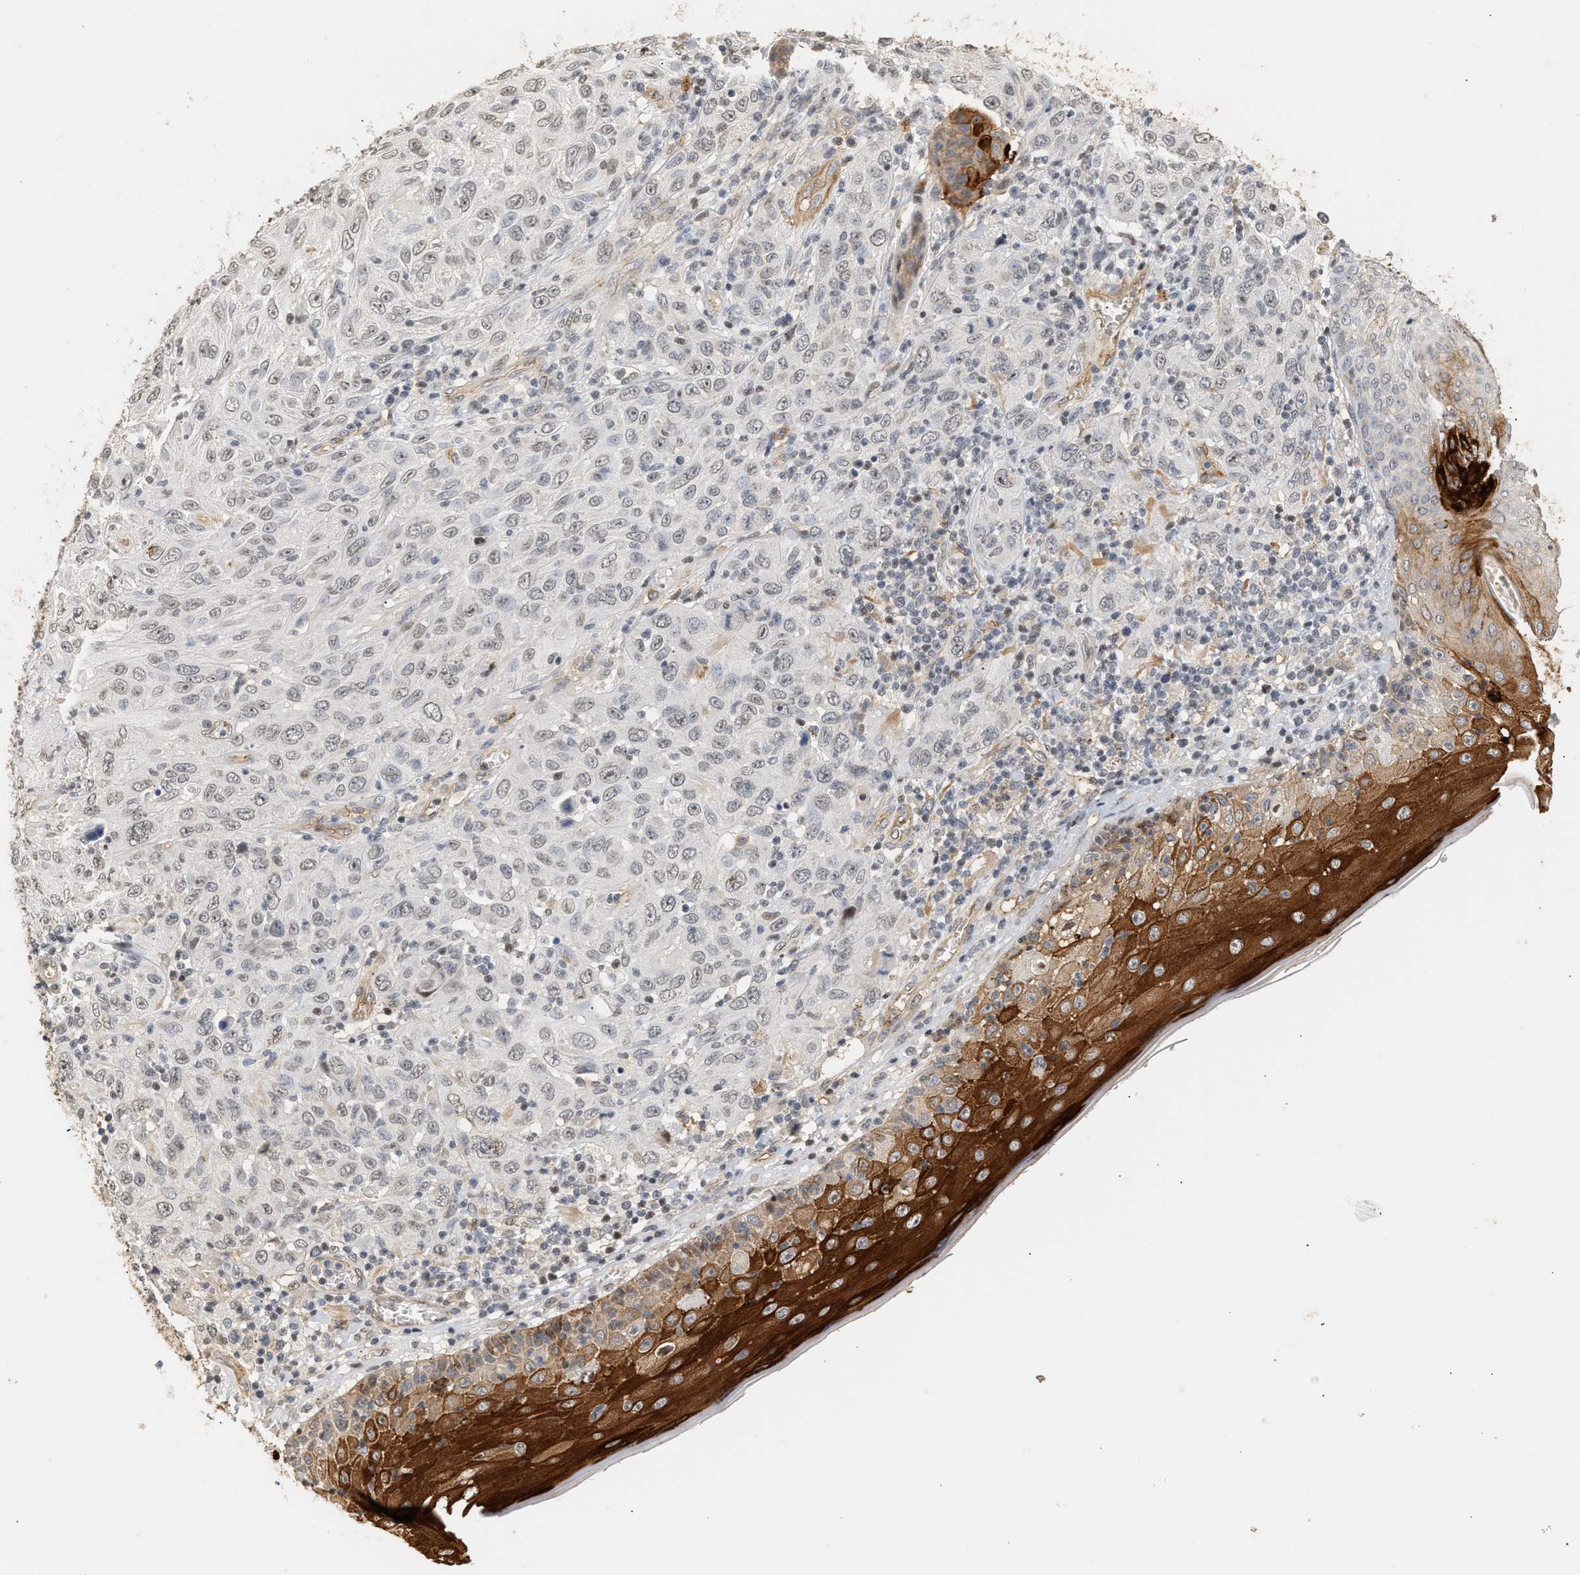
{"staining": {"intensity": "weak", "quantity": "<25%", "location": "nuclear"}, "tissue": "skin cancer", "cell_type": "Tumor cells", "image_type": "cancer", "snomed": [{"axis": "morphology", "description": "Squamous cell carcinoma, NOS"}, {"axis": "topography", "description": "Skin"}], "caption": "IHC photomicrograph of neoplastic tissue: human skin cancer stained with DAB (3,3'-diaminobenzidine) demonstrates no significant protein positivity in tumor cells.", "gene": "PLXND1", "patient": {"sex": "female", "age": 88}}